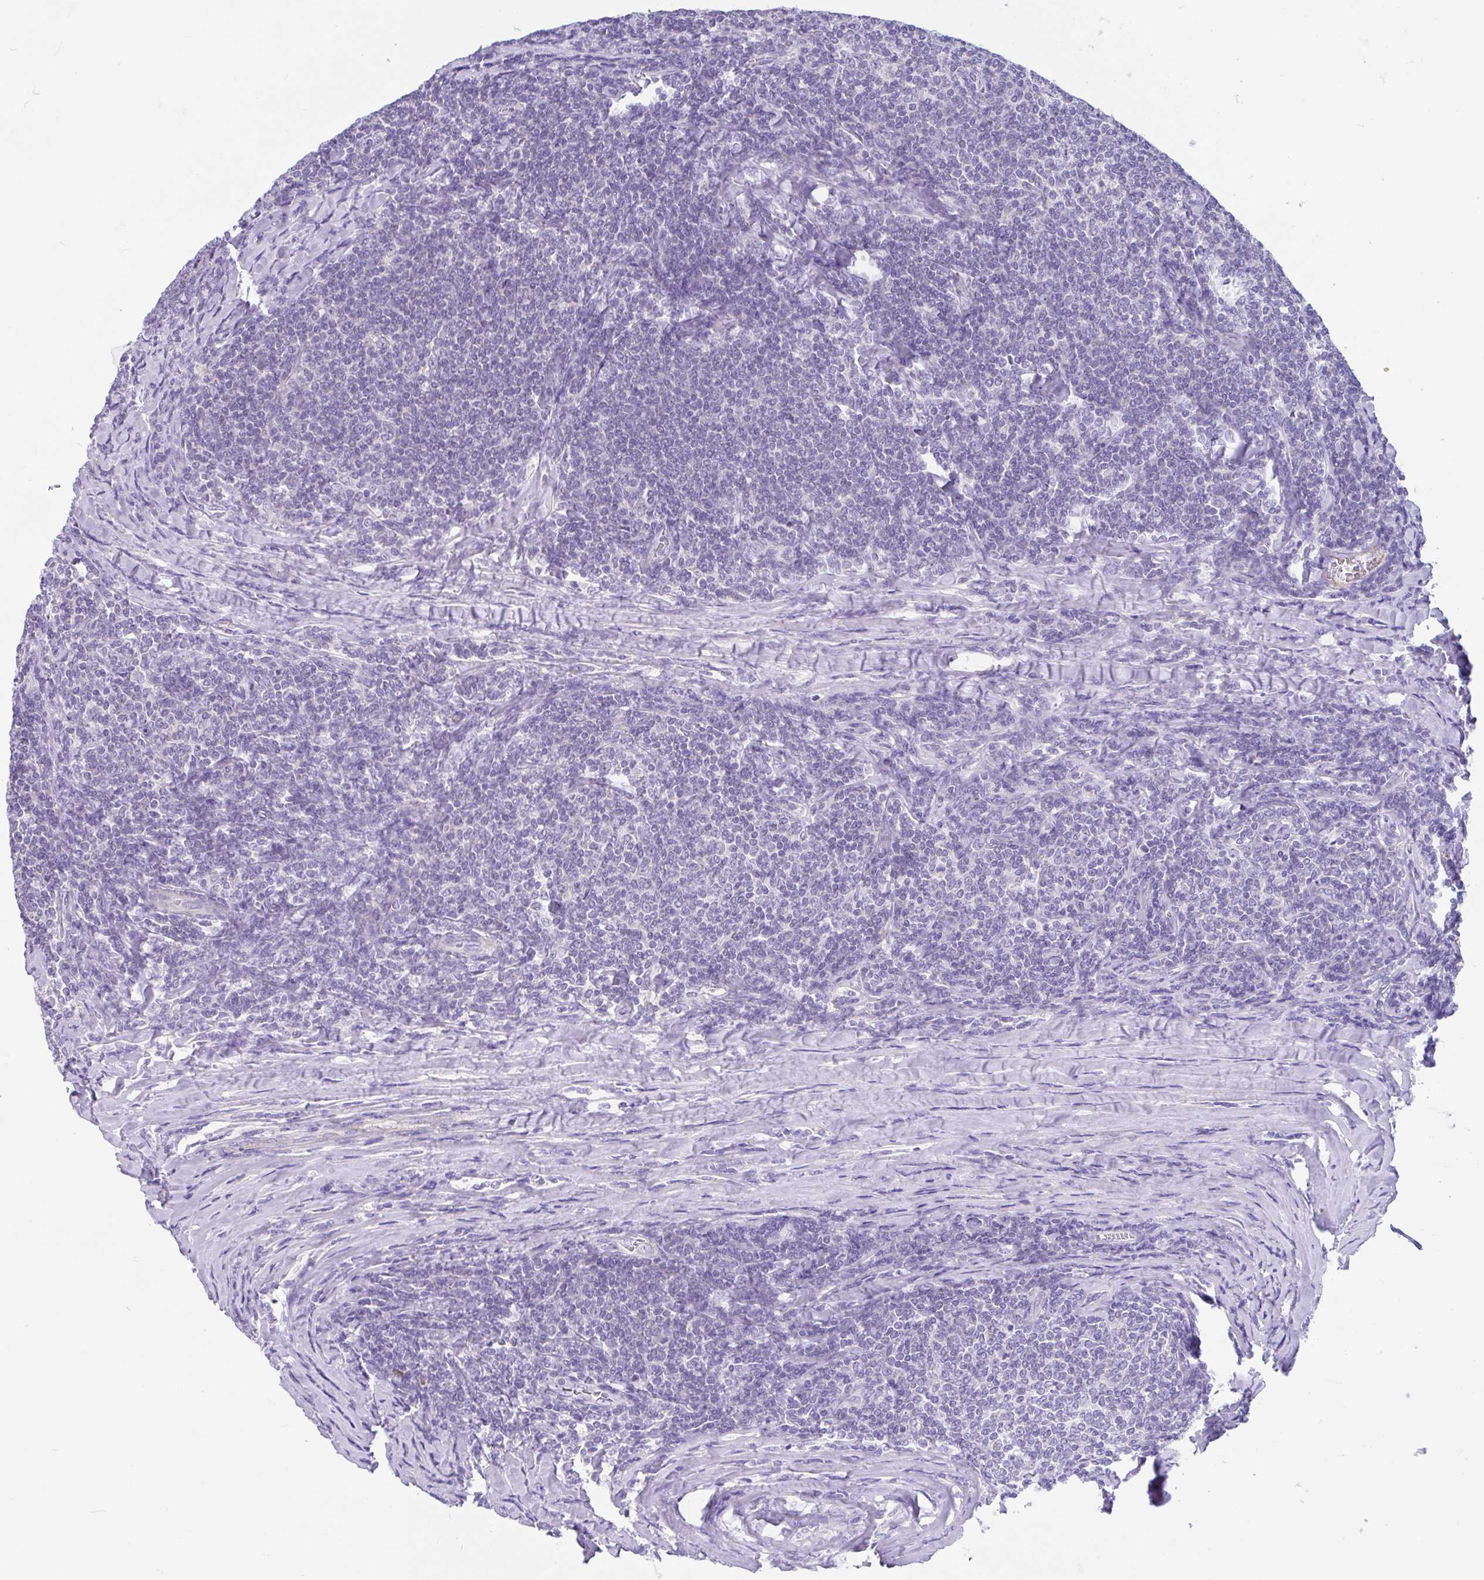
{"staining": {"intensity": "negative", "quantity": "none", "location": "none"}, "tissue": "lymphoma", "cell_type": "Tumor cells", "image_type": "cancer", "snomed": [{"axis": "morphology", "description": "Malignant lymphoma, non-Hodgkin's type, Low grade"}, {"axis": "topography", "description": "Lymph node"}], "caption": "This is an IHC micrograph of human lymphoma. There is no staining in tumor cells.", "gene": "CCSAP", "patient": {"sex": "male", "age": 52}}